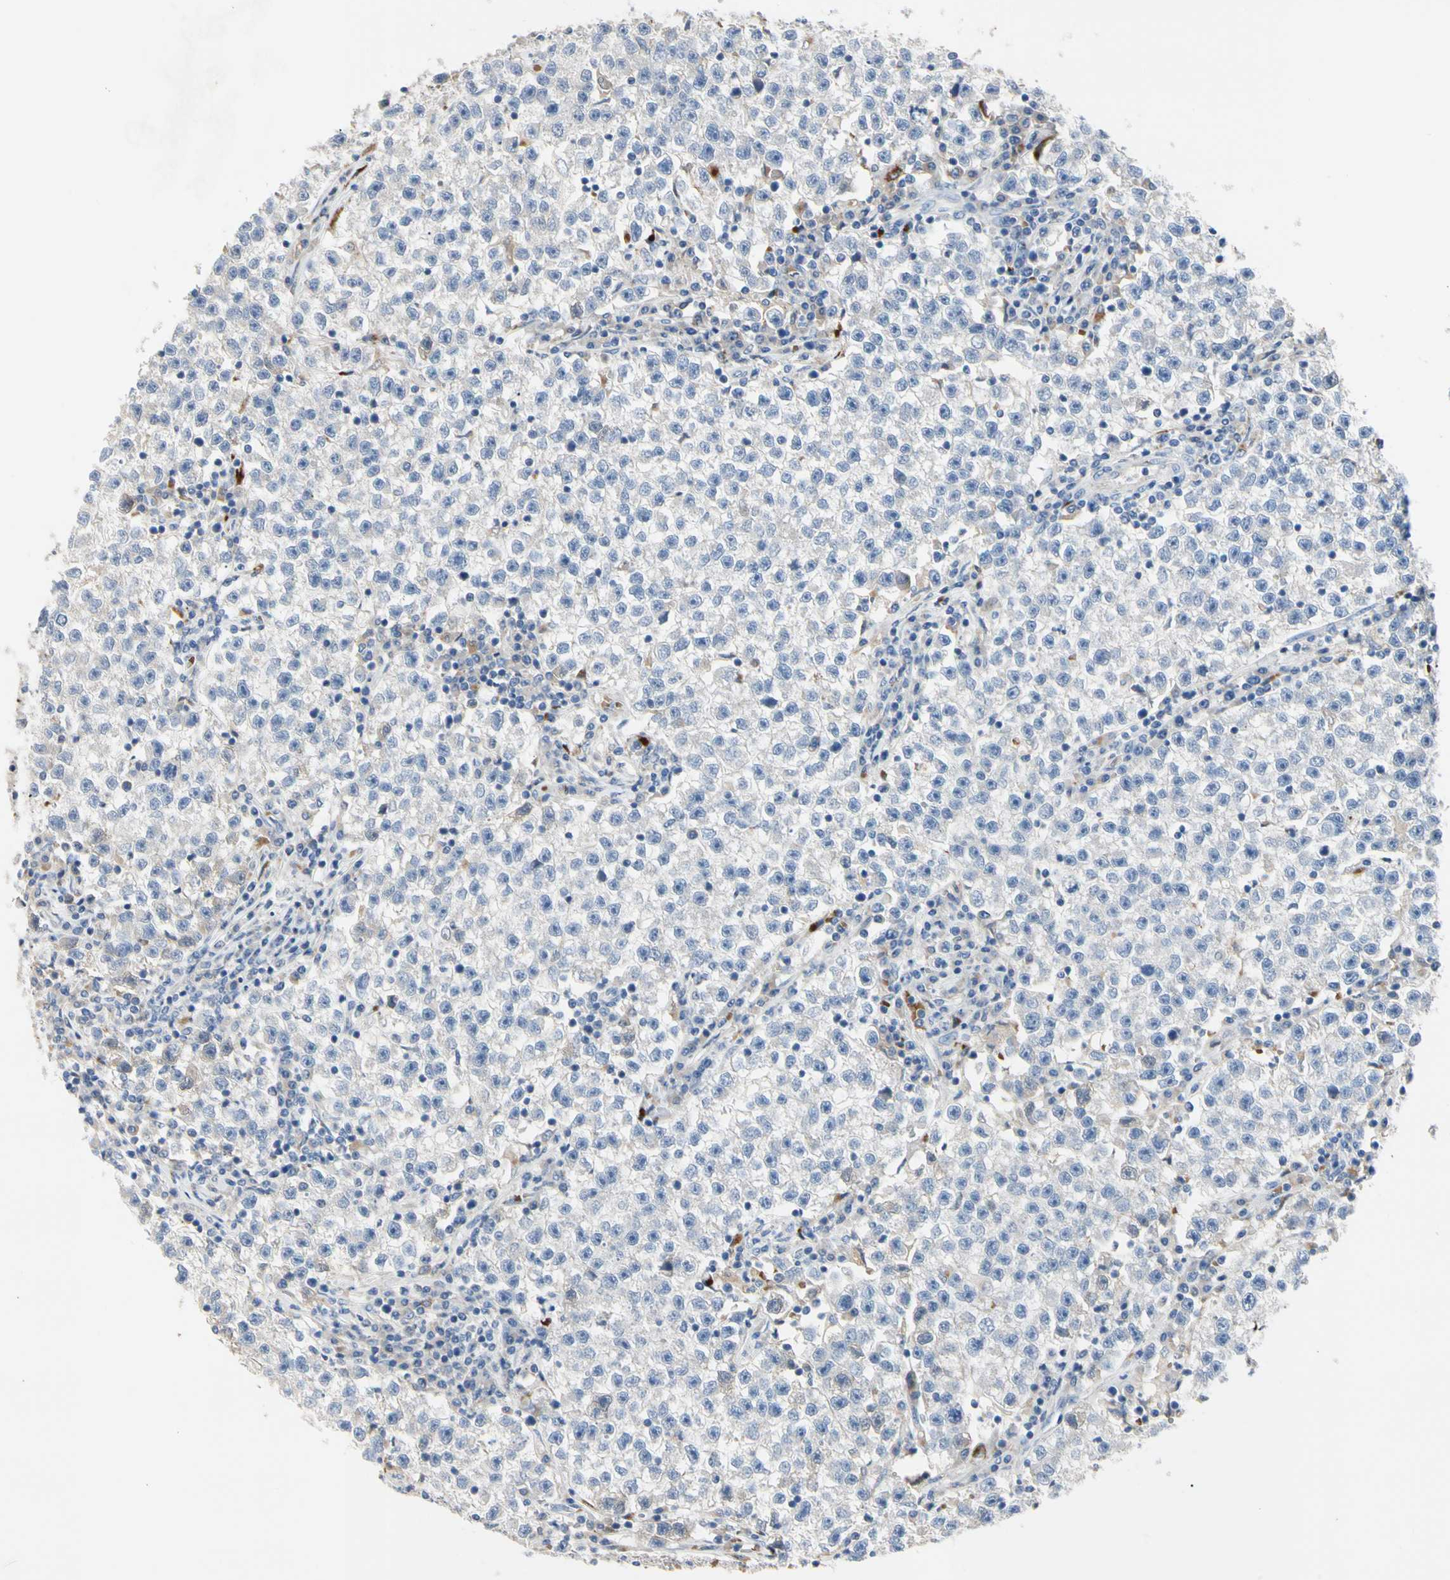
{"staining": {"intensity": "negative", "quantity": "none", "location": "none"}, "tissue": "testis cancer", "cell_type": "Tumor cells", "image_type": "cancer", "snomed": [{"axis": "morphology", "description": "Seminoma, NOS"}, {"axis": "topography", "description": "Testis"}], "caption": "High power microscopy image of an immunohistochemistry micrograph of seminoma (testis), revealing no significant expression in tumor cells.", "gene": "RETSAT", "patient": {"sex": "male", "age": 22}}